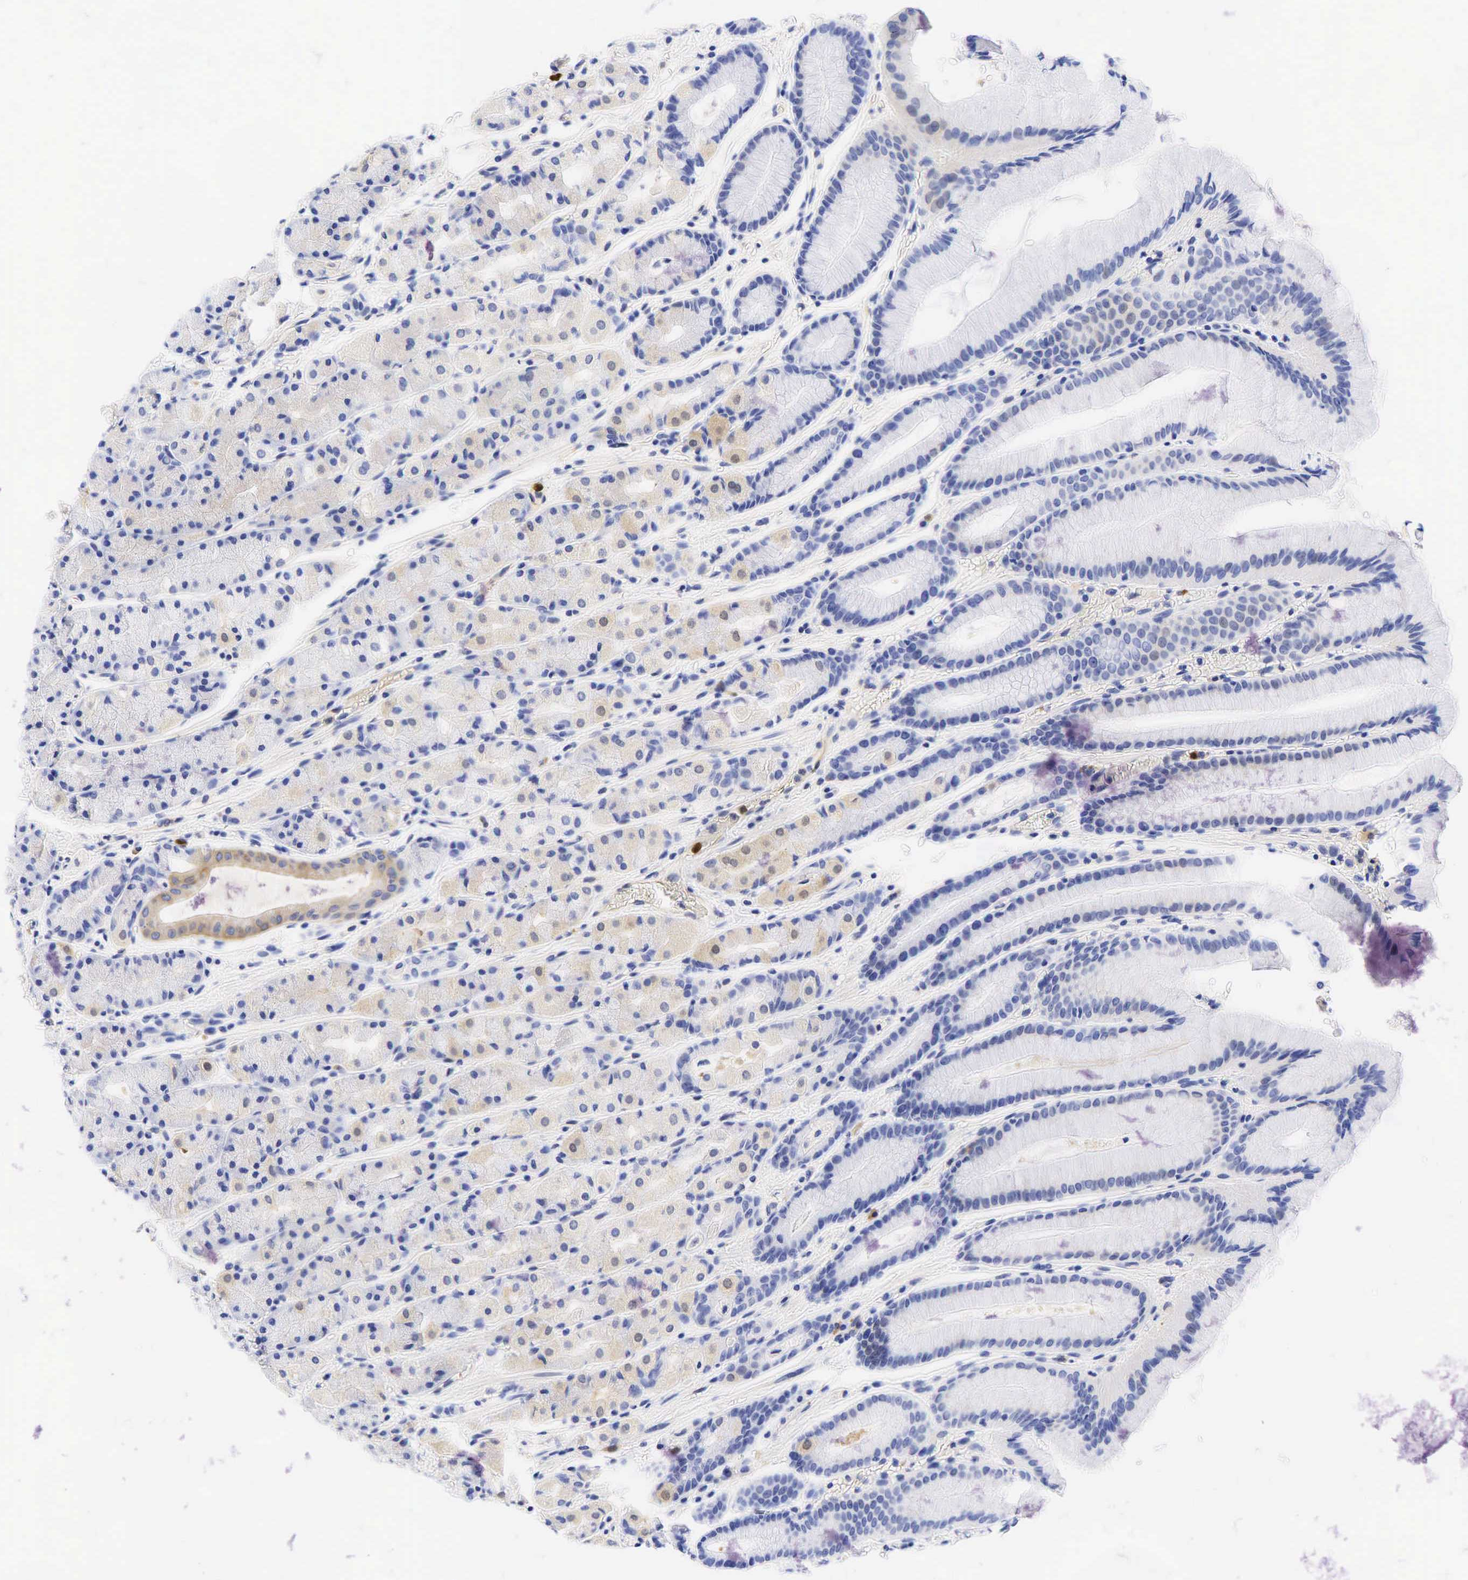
{"staining": {"intensity": "weak", "quantity": "25%-75%", "location": "cytoplasmic/membranous,nuclear"}, "tissue": "stomach", "cell_type": "Glandular cells", "image_type": "normal", "snomed": [{"axis": "morphology", "description": "Normal tissue, NOS"}, {"axis": "topography", "description": "Stomach, upper"}], "caption": "DAB (3,3'-diaminobenzidine) immunohistochemical staining of normal human stomach reveals weak cytoplasmic/membranous,nuclear protein positivity in approximately 25%-75% of glandular cells.", "gene": "TNFRSF8", "patient": {"sex": "male", "age": 72}}